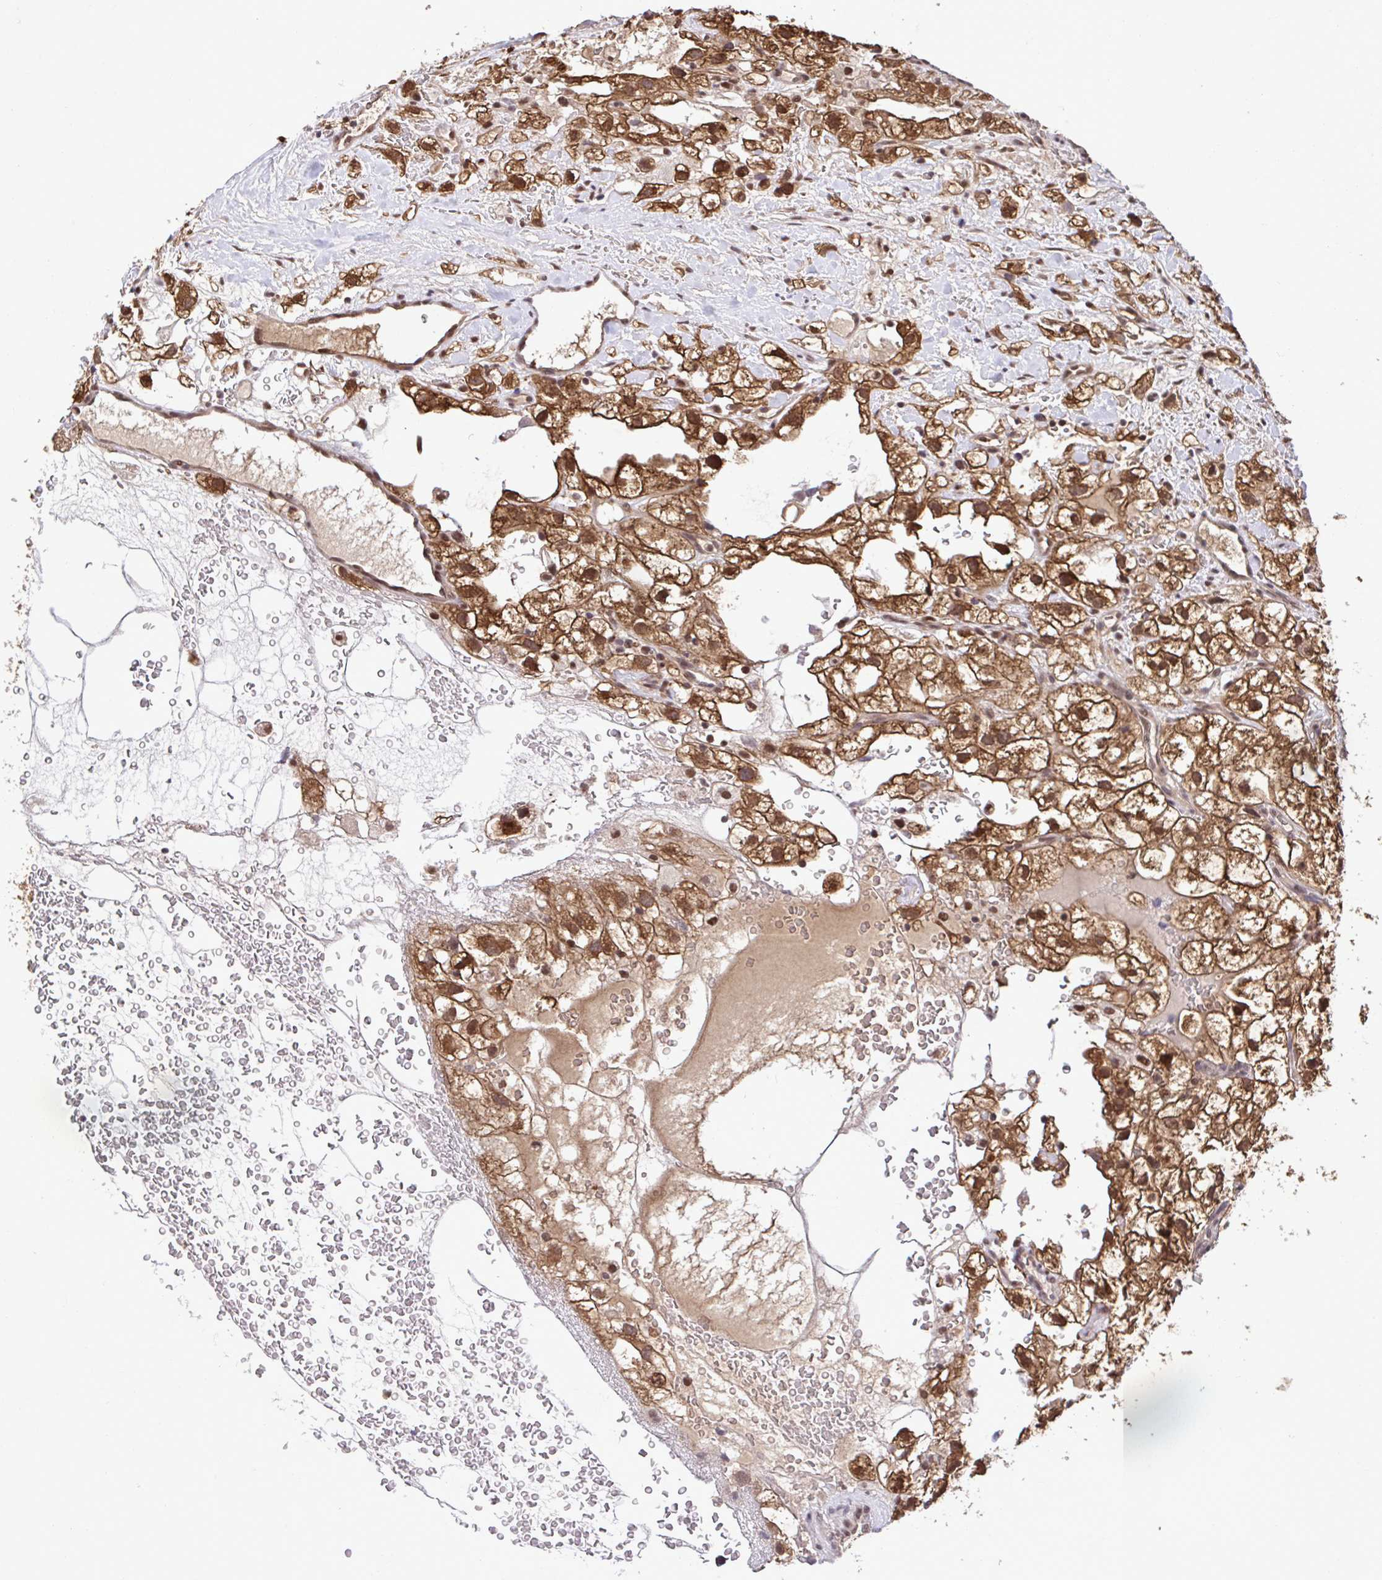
{"staining": {"intensity": "moderate", "quantity": ">75%", "location": "cytoplasmic/membranous,nuclear"}, "tissue": "renal cancer", "cell_type": "Tumor cells", "image_type": "cancer", "snomed": [{"axis": "morphology", "description": "Adenocarcinoma, NOS"}, {"axis": "topography", "description": "Kidney"}], "caption": "Renal adenocarcinoma stained with a brown dye shows moderate cytoplasmic/membranous and nuclear positive expression in about >75% of tumor cells.", "gene": "GLIS3", "patient": {"sex": "male", "age": 59}}